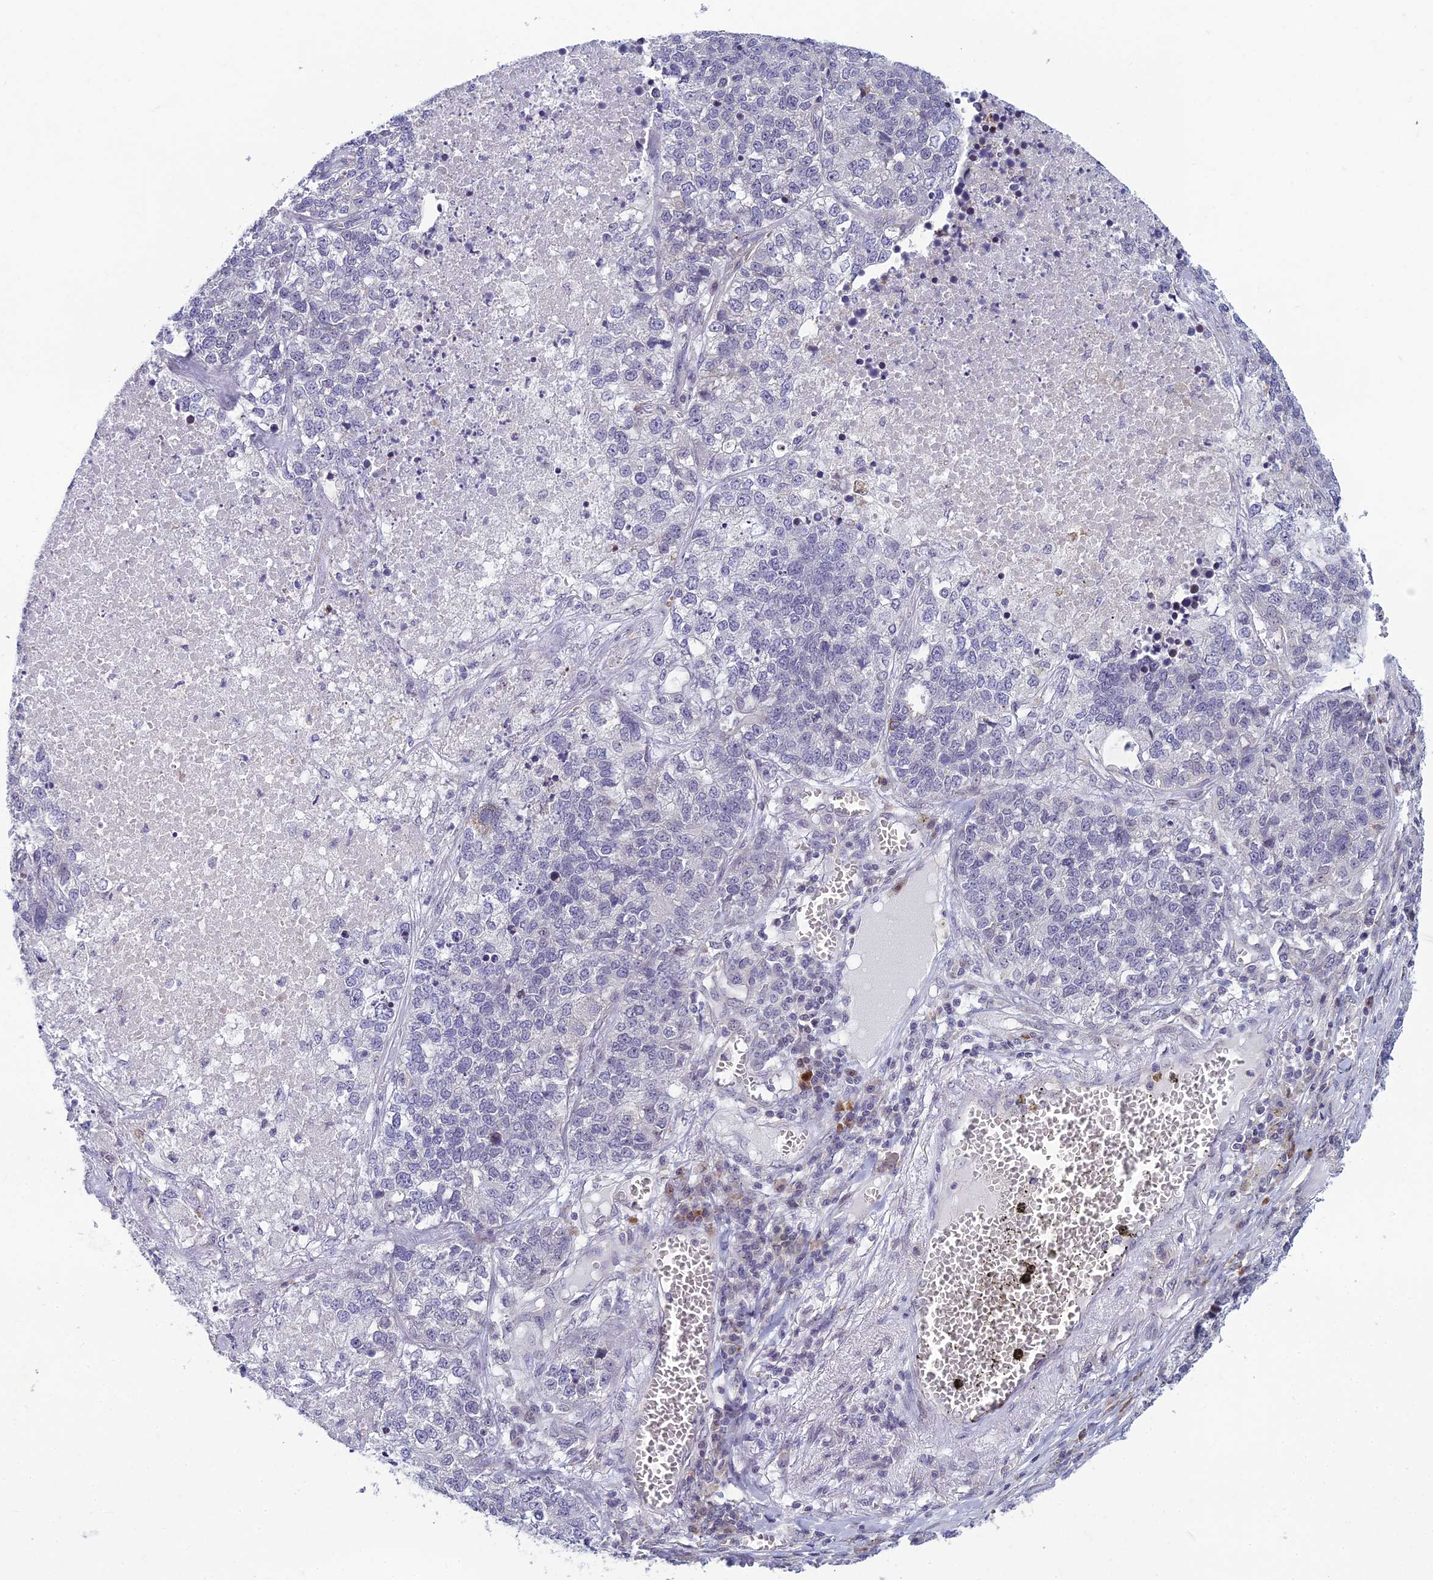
{"staining": {"intensity": "negative", "quantity": "none", "location": "none"}, "tissue": "lung cancer", "cell_type": "Tumor cells", "image_type": "cancer", "snomed": [{"axis": "morphology", "description": "Adenocarcinoma, NOS"}, {"axis": "topography", "description": "Lung"}], "caption": "Immunohistochemistry (IHC) photomicrograph of human lung adenocarcinoma stained for a protein (brown), which displays no expression in tumor cells. Nuclei are stained in blue.", "gene": "DTX2", "patient": {"sex": "male", "age": 49}}